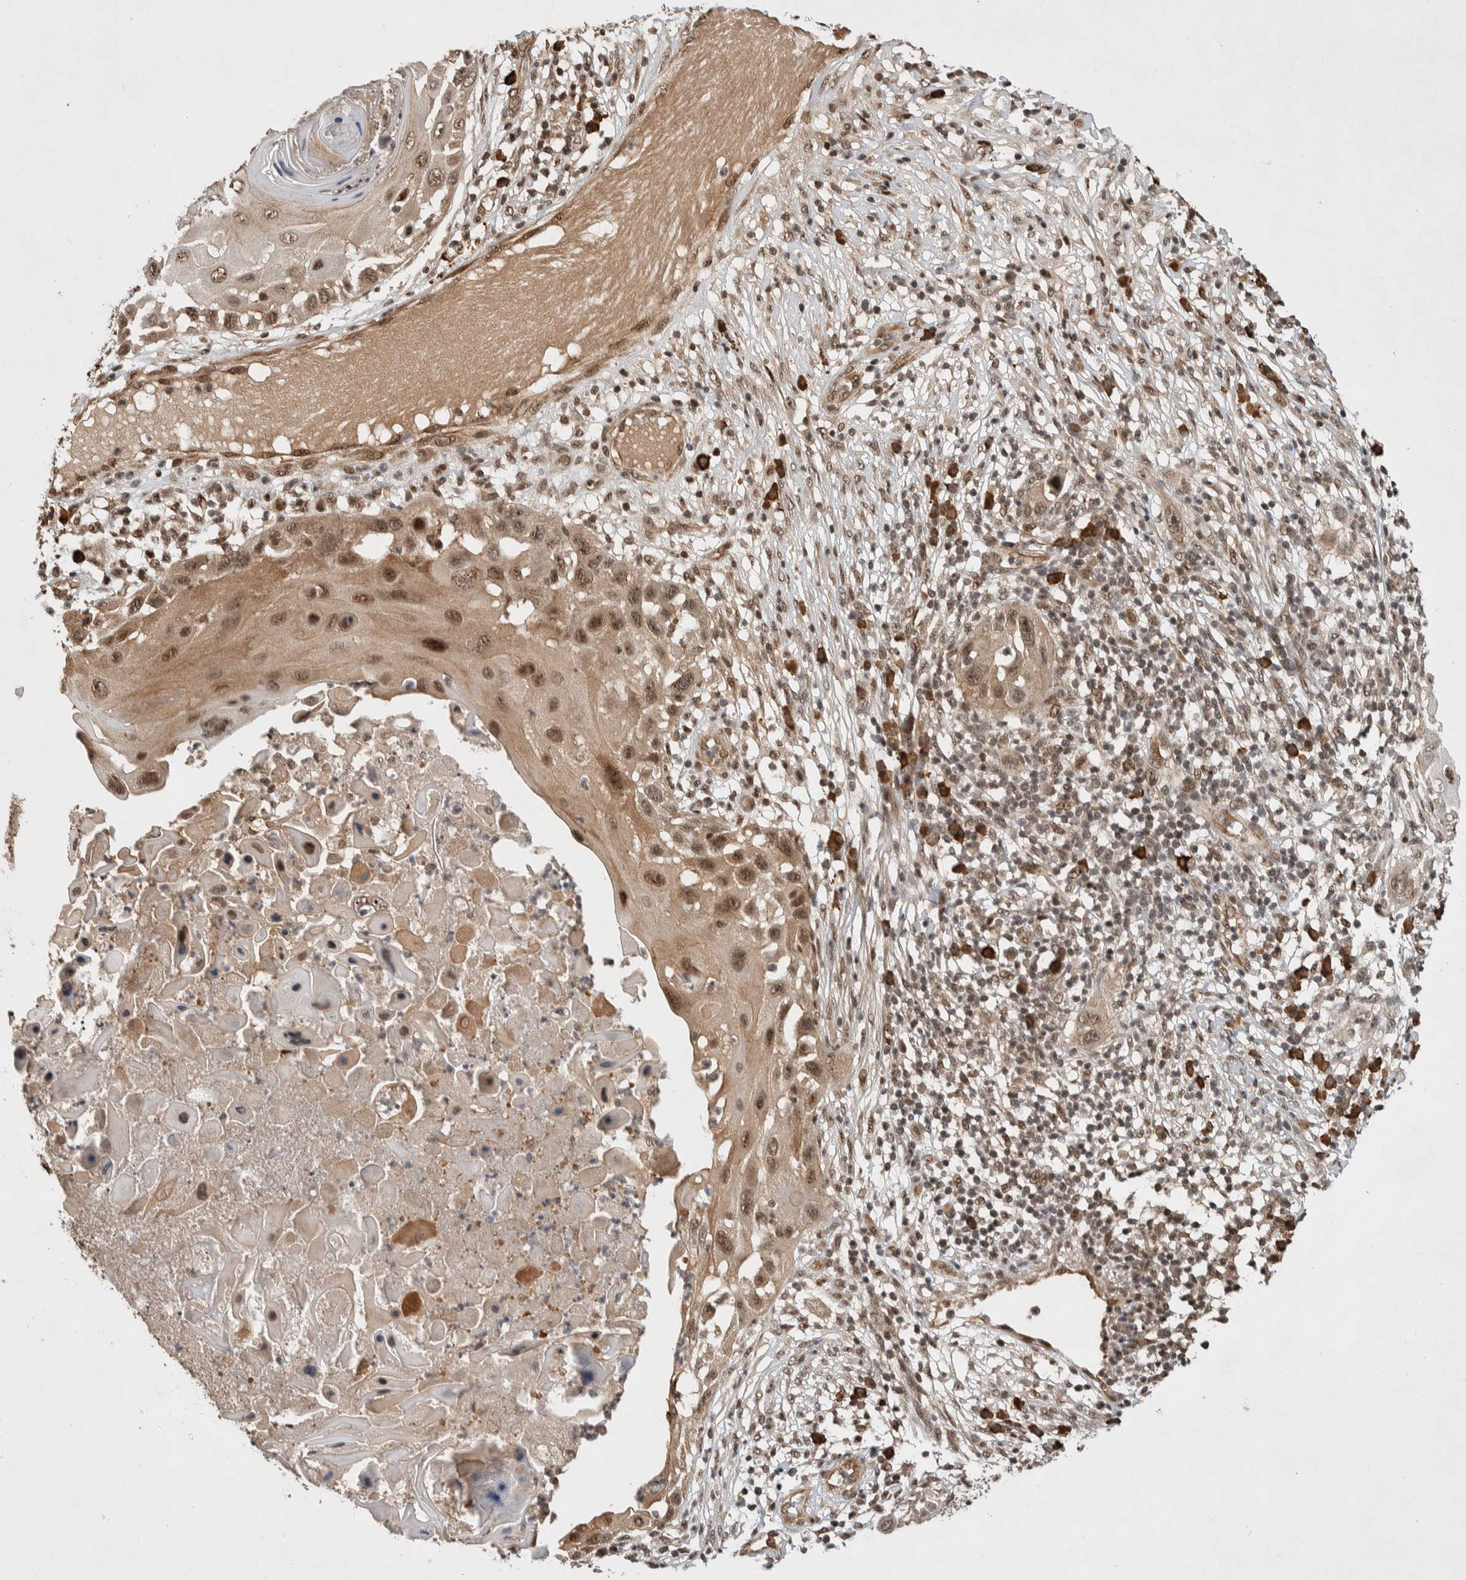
{"staining": {"intensity": "moderate", "quantity": ">75%", "location": "nuclear"}, "tissue": "skin cancer", "cell_type": "Tumor cells", "image_type": "cancer", "snomed": [{"axis": "morphology", "description": "Squamous cell carcinoma, NOS"}, {"axis": "topography", "description": "Skin"}], "caption": "This image shows immunohistochemistry staining of human skin cancer (squamous cell carcinoma), with medium moderate nuclear positivity in about >75% of tumor cells.", "gene": "TOR1B", "patient": {"sex": "female", "age": 44}}